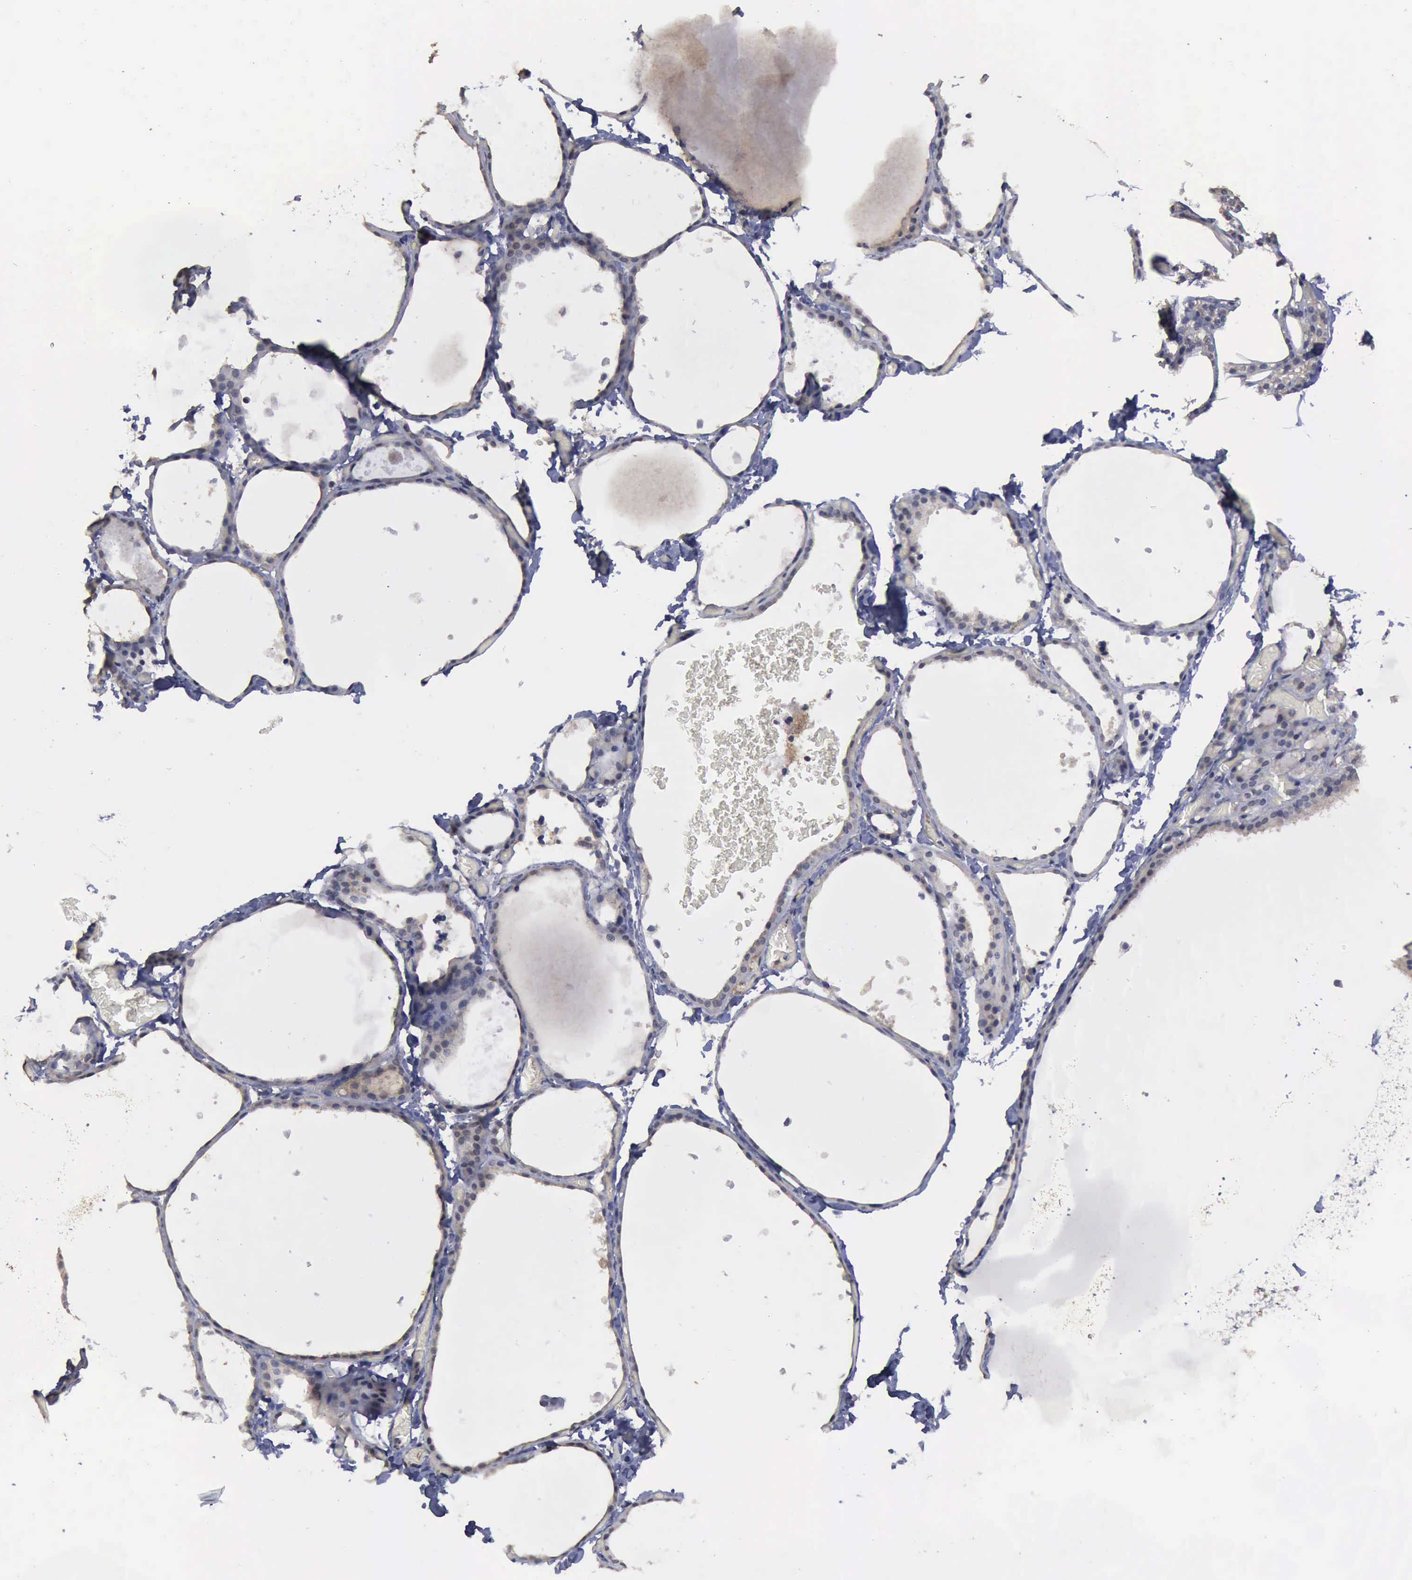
{"staining": {"intensity": "moderate", "quantity": "25%-75%", "location": "cytoplasmic/membranous"}, "tissue": "thyroid gland", "cell_type": "Glandular cells", "image_type": "normal", "snomed": [{"axis": "morphology", "description": "Normal tissue, NOS"}, {"axis": "topography", "description": "Thyroid gland"}], "caption": "Glandular cells exhibit moderate cytoplasmic/membranous expression in about 25%-75% of cells in benign thyroid gland.", "gene": "CRKL", "patient": {"sex": "female", "age": 22}}